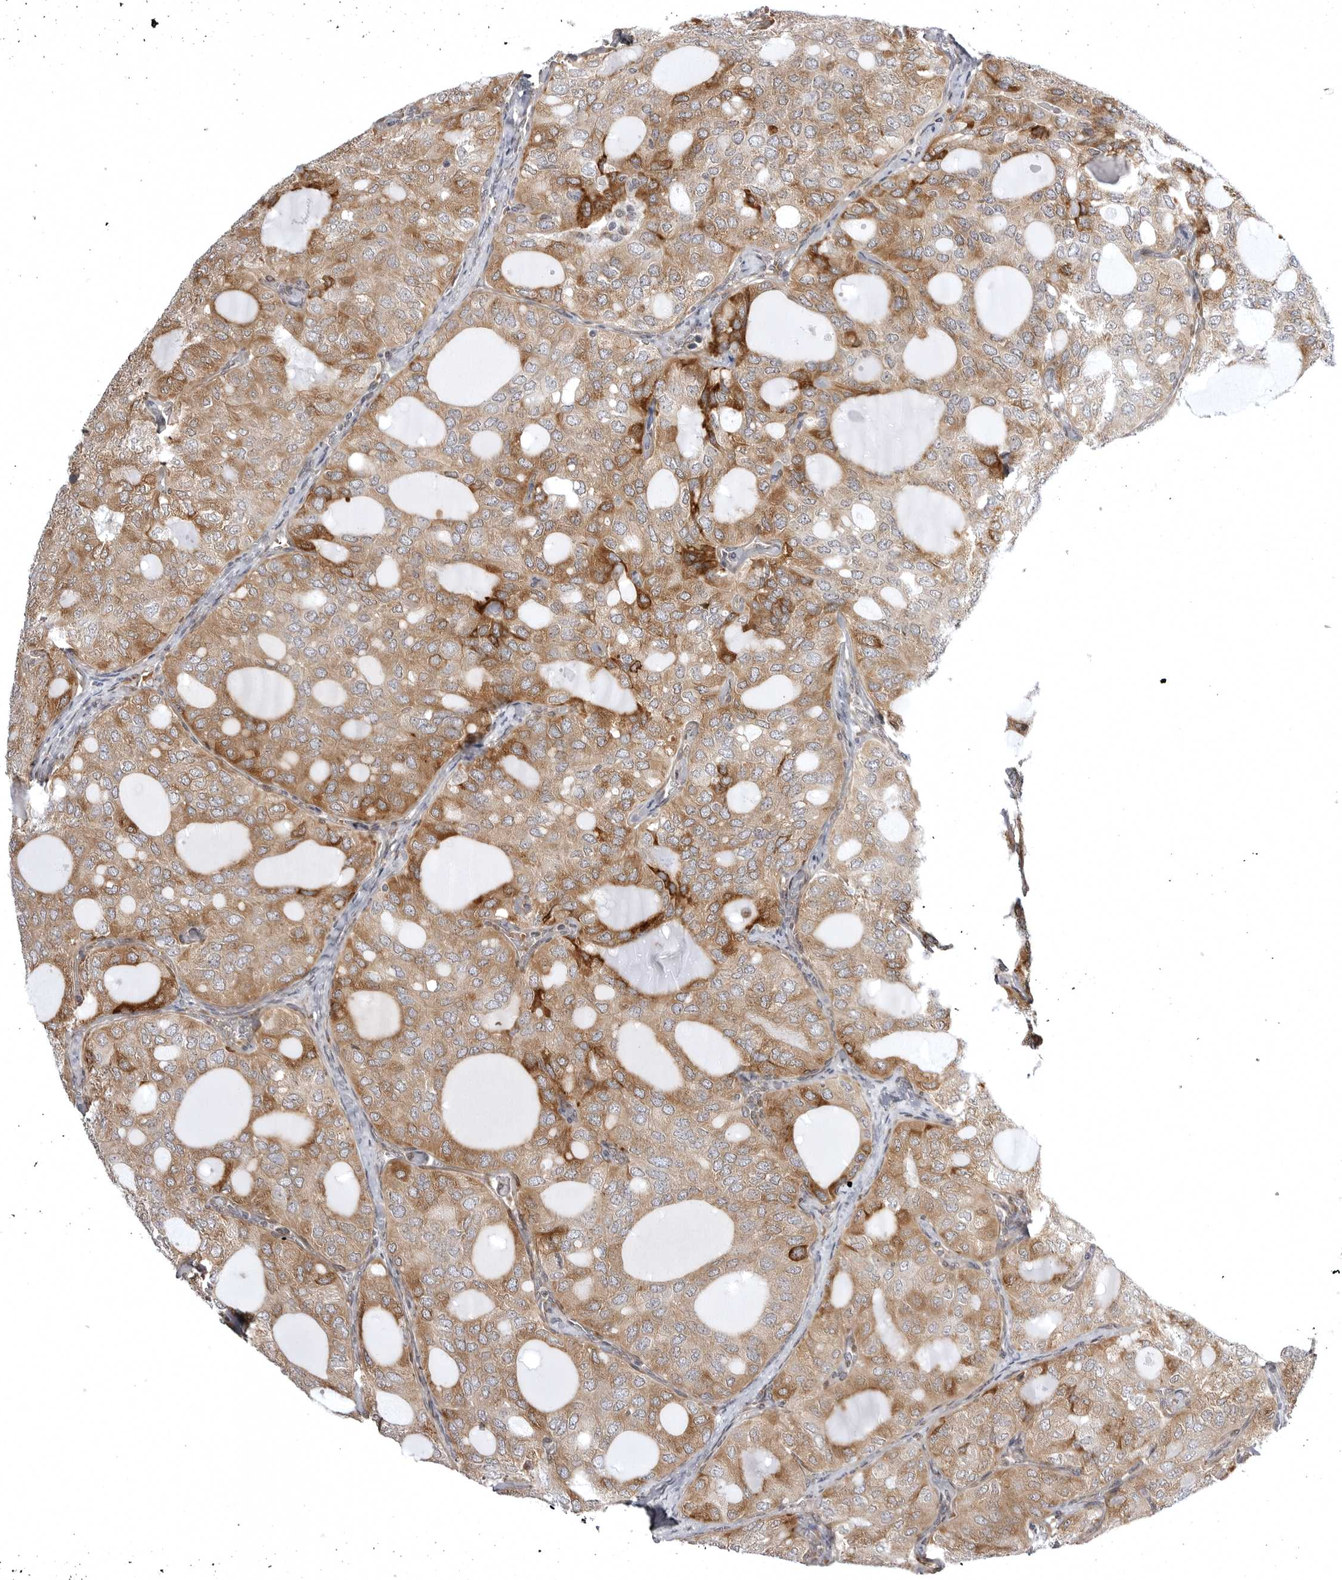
{"staining": {"intensity": "moderate", "quantity": ">75%", "location": "cytoplasmic/membranous"}, "tissue": "thyroid cancer", "cell_type": "Tumor cells", "image_type": "cancer", "snomed": [{"axis": "morphology", "description": "Follicular adenoma carcinoma, NOS"}, {"axis": "topography", "description": "Thyroid gland"}], "caption": "Moderate cytoplasmic/membranous positivity is identified in approximately >75% of tumor cells in thyroid follicular adenoma carcinoma.", "gene": "ARL5A", "patient": {"sex": "male", "age": 75}}